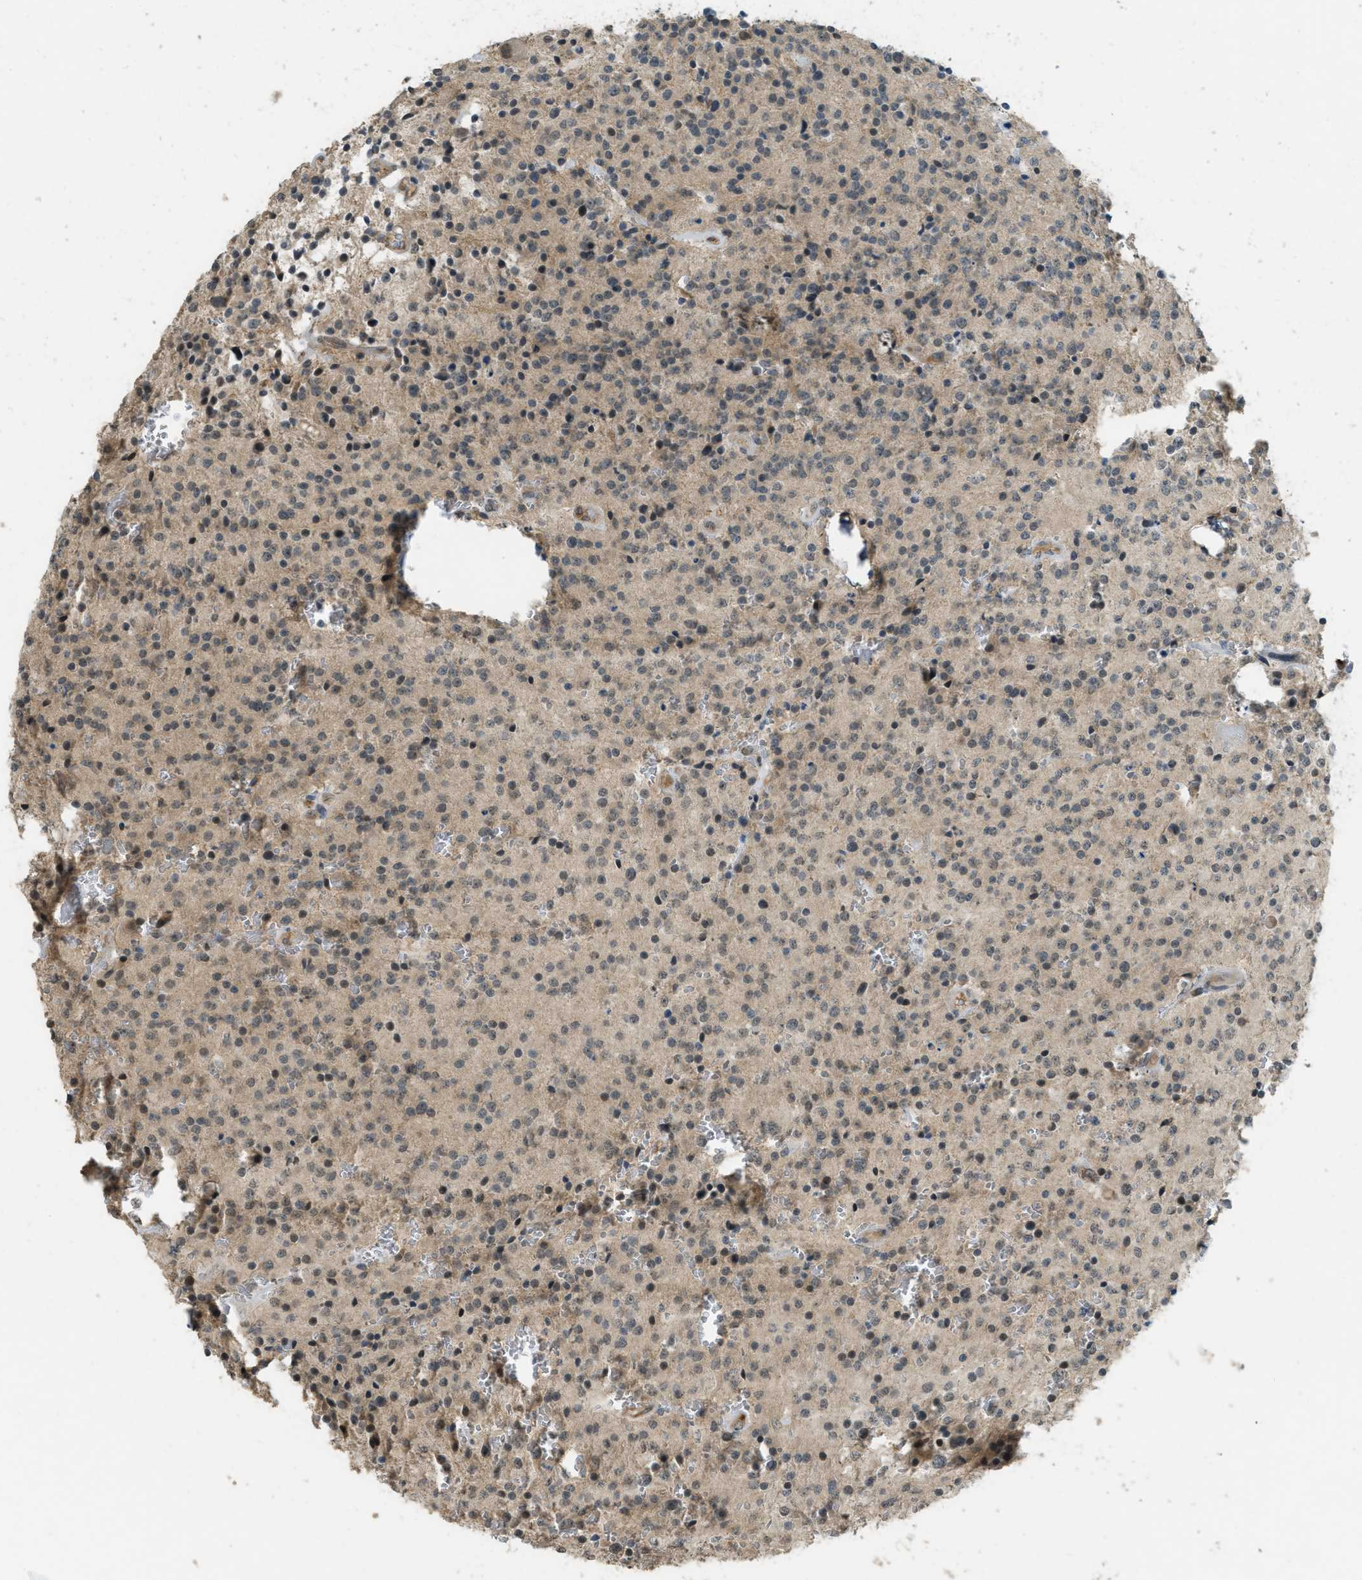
{"staining": {"intensity": "weak", "quantity": "25%-75%", "location": "cytoplasmic/membranous"}, "tissue": "glioma", "cell_type": "Tumor cells", "image_type": "cancer", "snomed": [{"axis": "morphology", "description": "Glioma, malignant, Low grade"}, {"axis": "topography", "description": "Brain"}], "caption": "Protein staining reveals weak cytoplasmic/membranous expression in about 25%-75% of tumor cells in glioma. The protein is stained brown, and the nuclei are stained in blue (DAB IHC with brightfield microscopy, high magnification).", "gene": "IGF2BP2", "patient": {"sex": "male", "age": 58}}